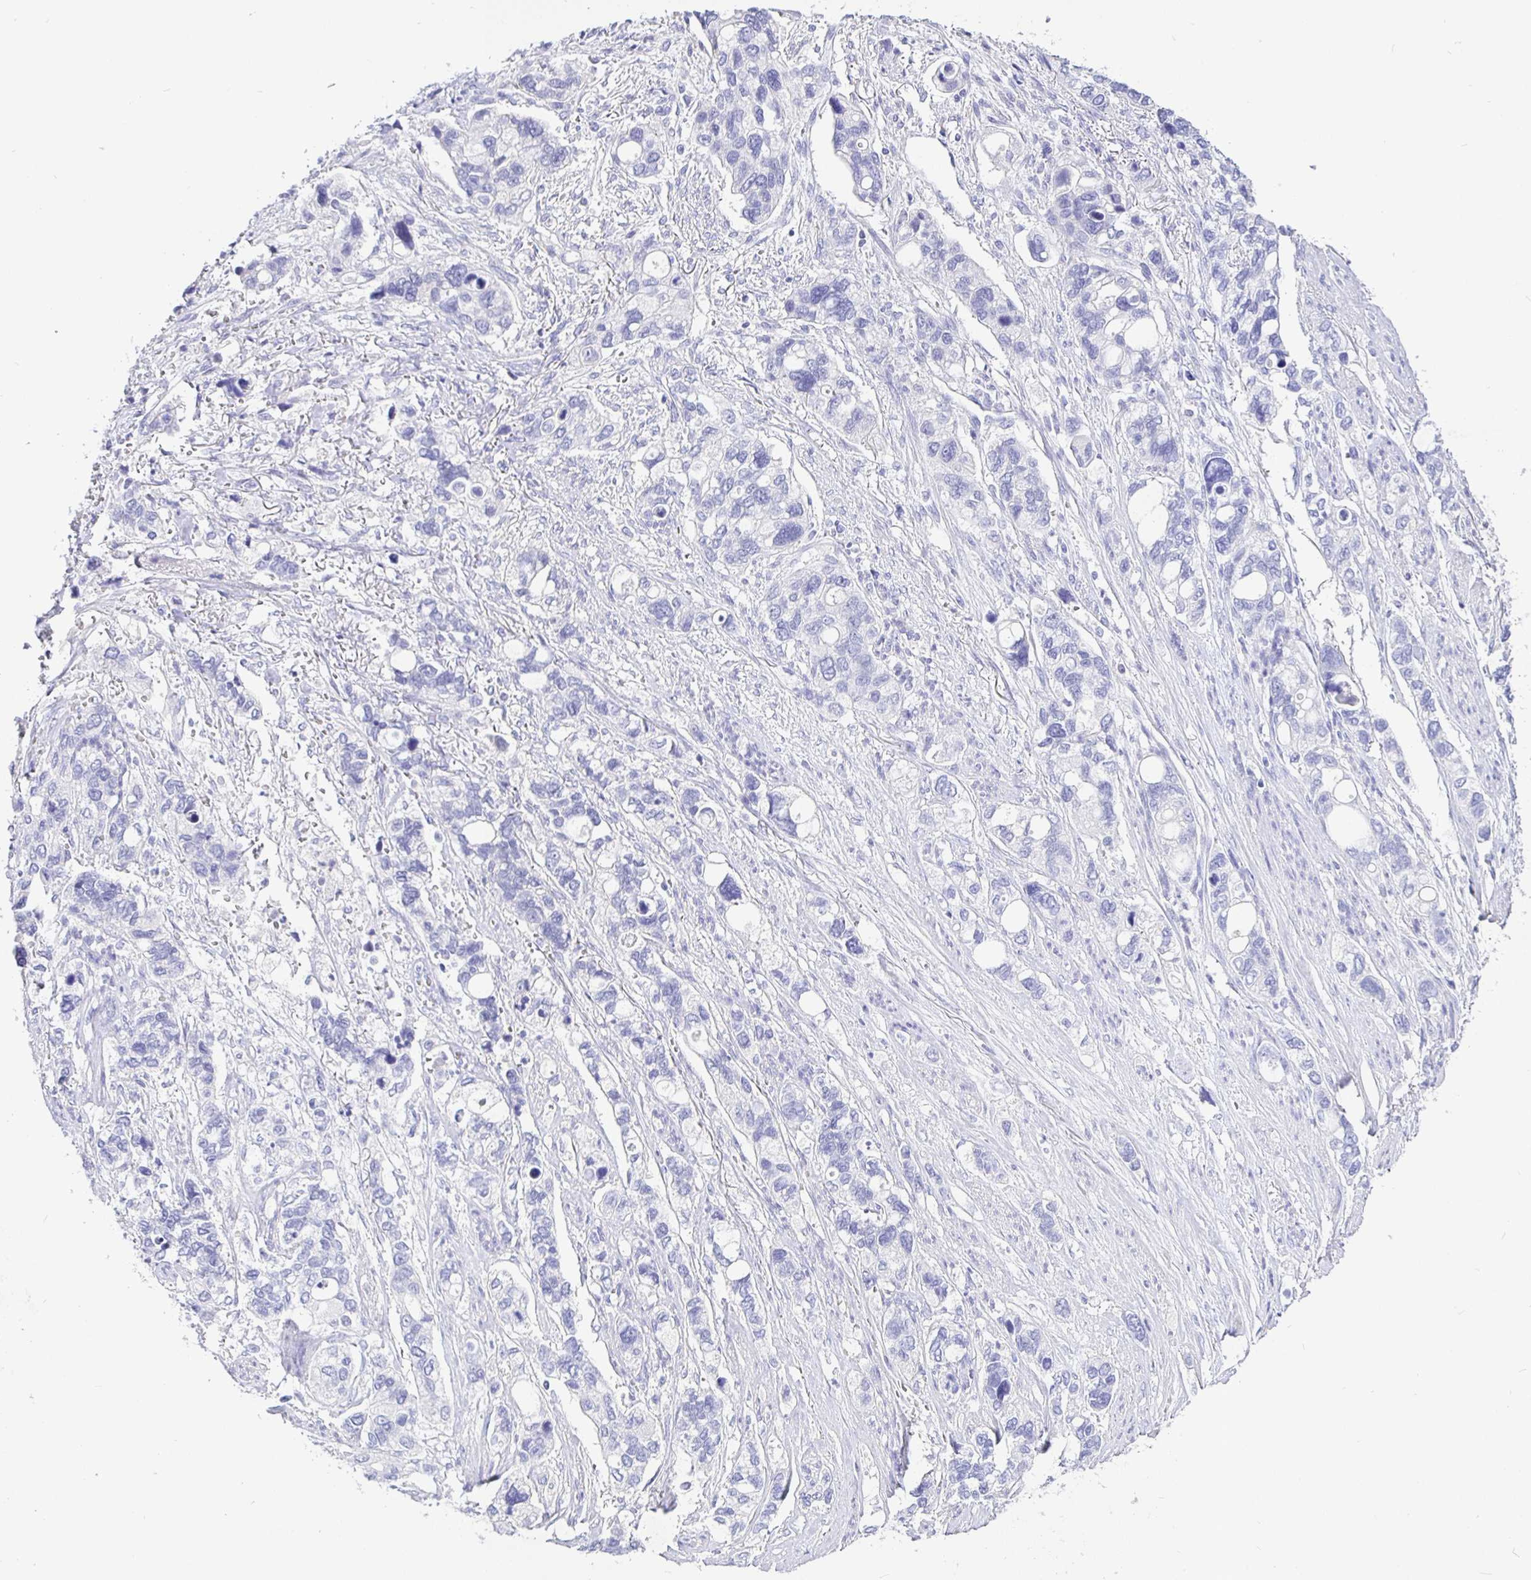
{"staining": {"intensity": "negative", "quantity": "none", "location": "none"}, "tissue": "stomach cancer", "cell_type": "Tumor cells", "image_type": "cancer", "snomed": [{"axis": "morphology", "description": "Adenocarcinoma, NOS"}, {"axis": "topography", "description": "Stomach, upper"}], "caption": "High magnification brightfield microscopy of stomach adenocarcinoma stained with DAB (3,3'-diaminobenzidine) (brown) and counterstained with hematoxylin (blue): tumor cells show no significant positivity.", "gene": "TPTE", "patient": {"sex": "female", "age": 81}}